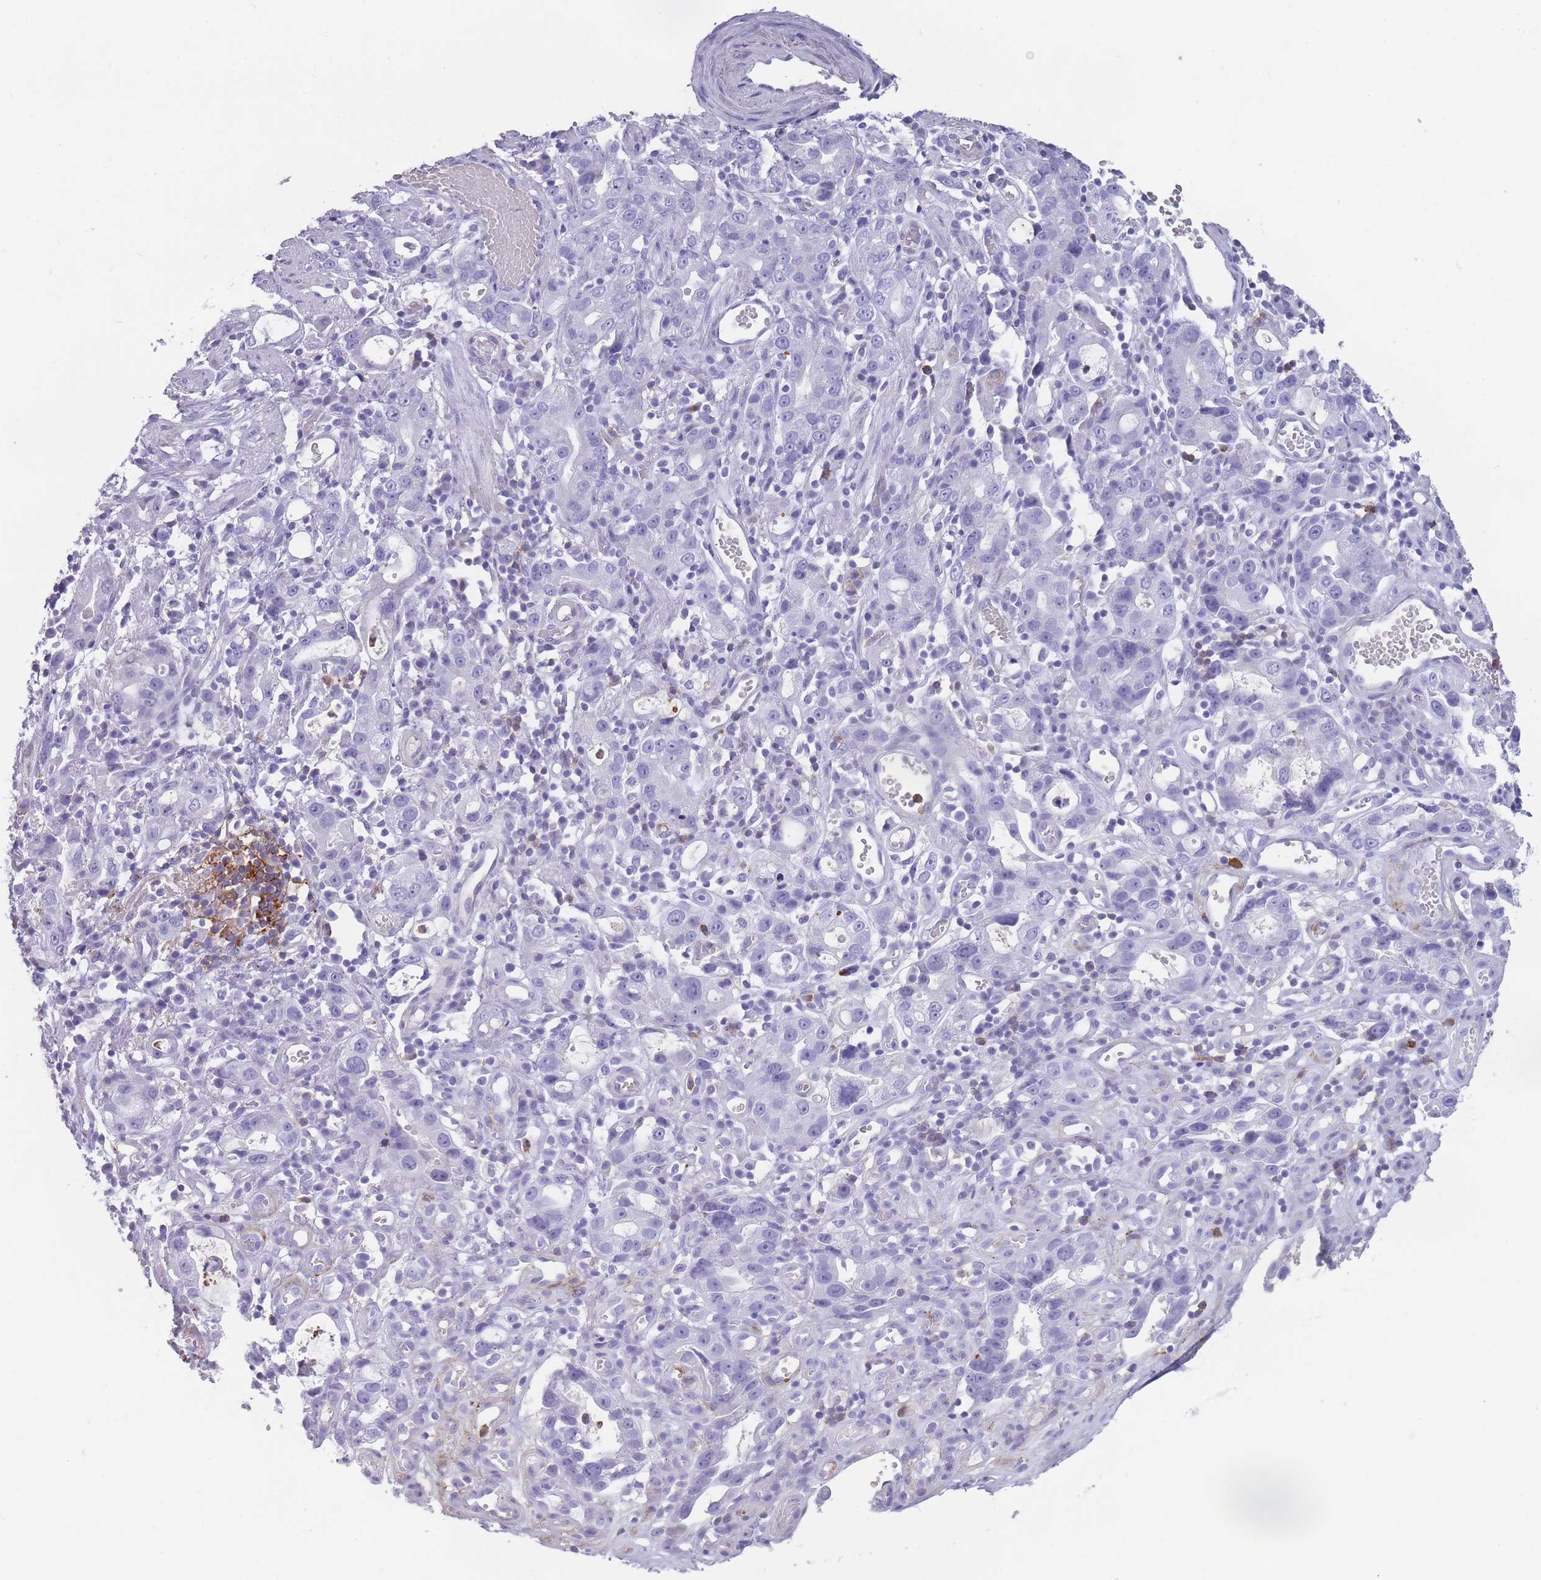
{"staining": {"intensity": "negative", "quantity": "none", "location": "none"}, "tissue": "stomach cancer", "cell_type": "Tumor cells", "image_type": "cancer", "snomed": [{"axis": "morphology", "description": "Adenocarcinoma, NOS"}, {"axis": "topography", "description": "Stomach"}], "caption": "A photomicrograph of human stomach cancer (adenocarcinoma) is negative for staining in tumor cells.", "gene": "CR1L", "patient": {"sex": "male", "age": 55}}